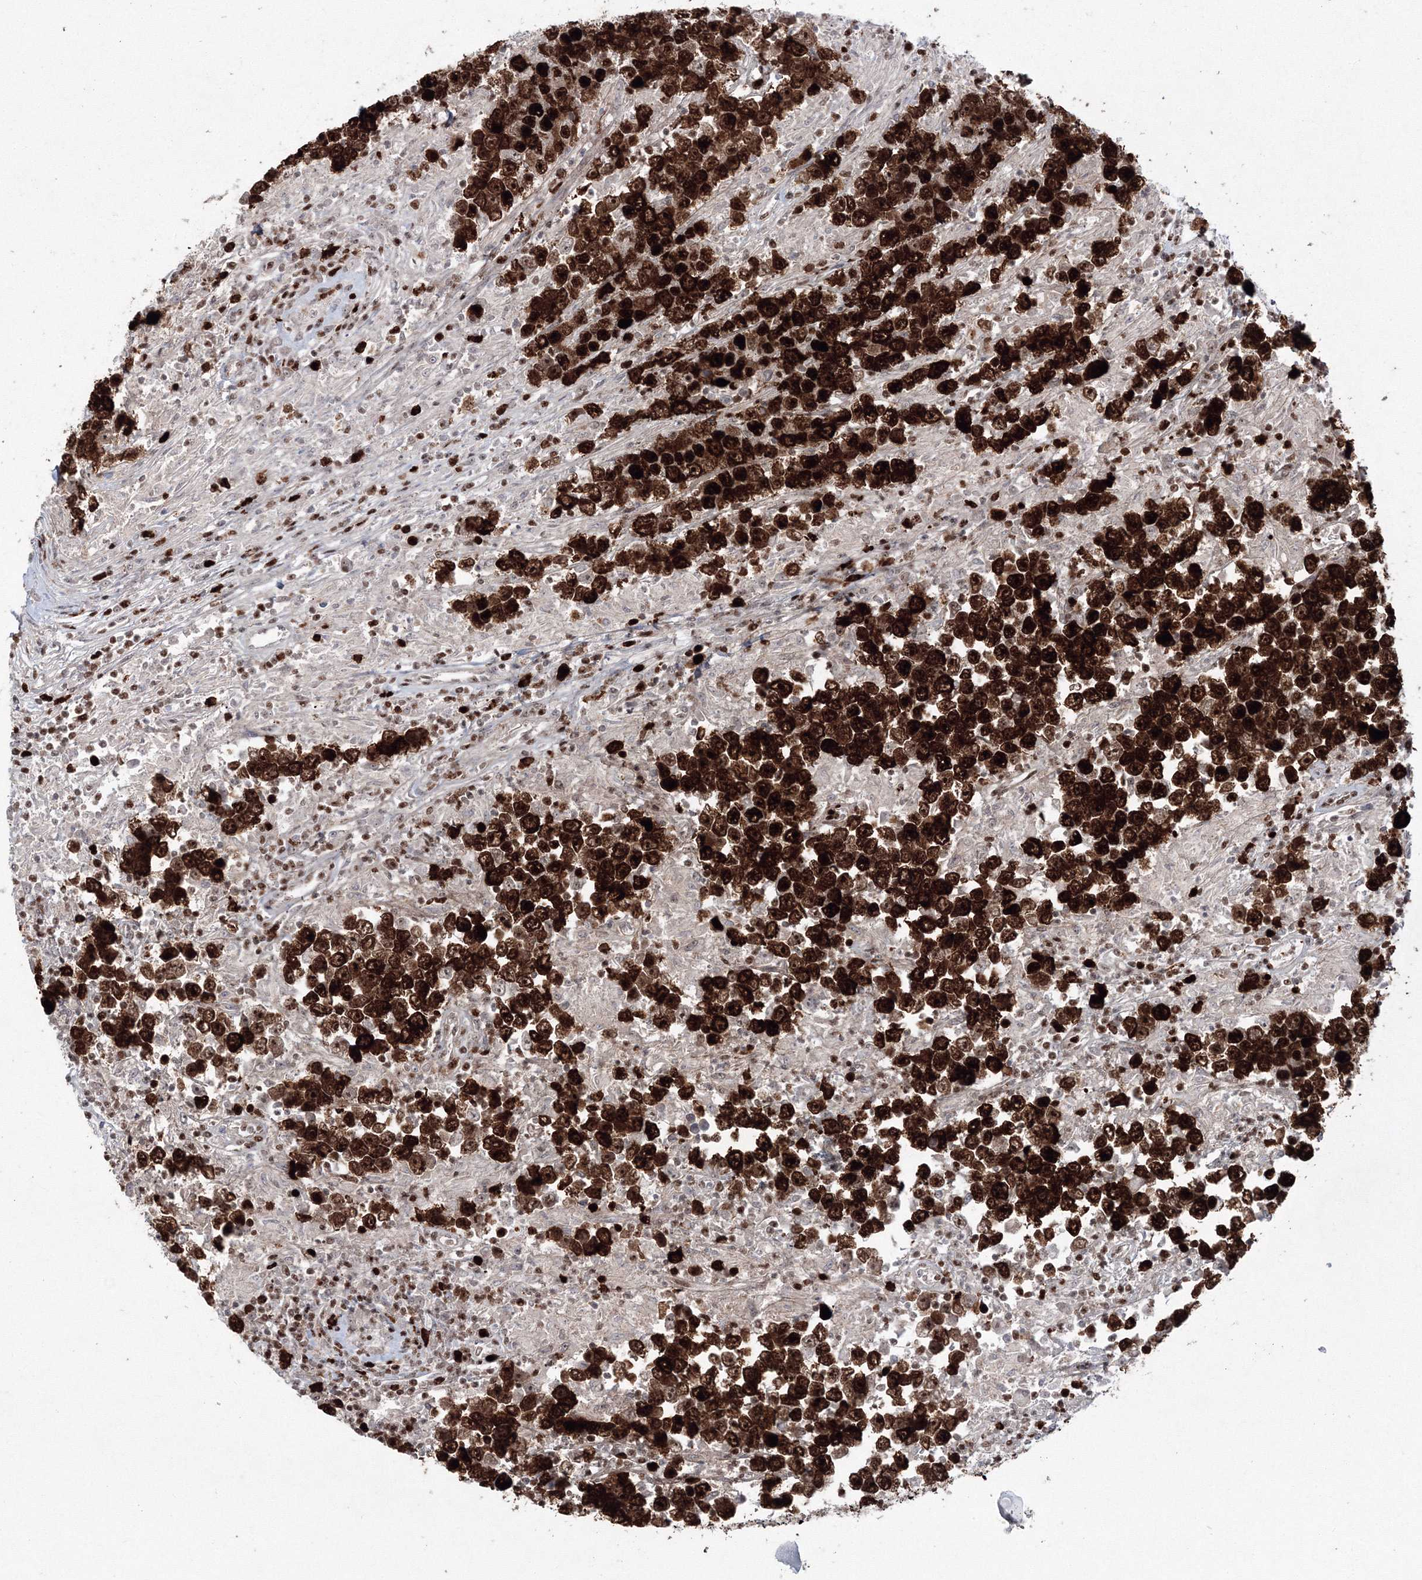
{"staining": {"intensity": "strong", "quantity": ">75%", "location": "nuclear"}, "tissue": "testis cancer", "cell_type": "Tumor cells", "image_type": "cancer", "snomed": [{"axis": "morphology", "description": "Normal tissue, NOS"}, {"axis": "morphology", "description": "Urothelial carcinoma, High grade"}, {"axis": "morphology", "description": "Seminoma, NOS"}, {"axis": "morphology", "description": "Carcinoma, Embryonal, NOS"}, {"axis": "topography", "description": "Urinary bladder"}, {"axis": "topography", "description": "Testis"}], "caption": "DAB immunohistochemical staining of human seminoma (testis) exhibits strong nuclear protein staining in approximately >75% of tumor cells. (Stains: DAB in brown, nuclei in blue, Microscopy: brightfield microscopy at high magnification).", "gene": "LIG1", "patient": {"sex": "male", "age": 41}}